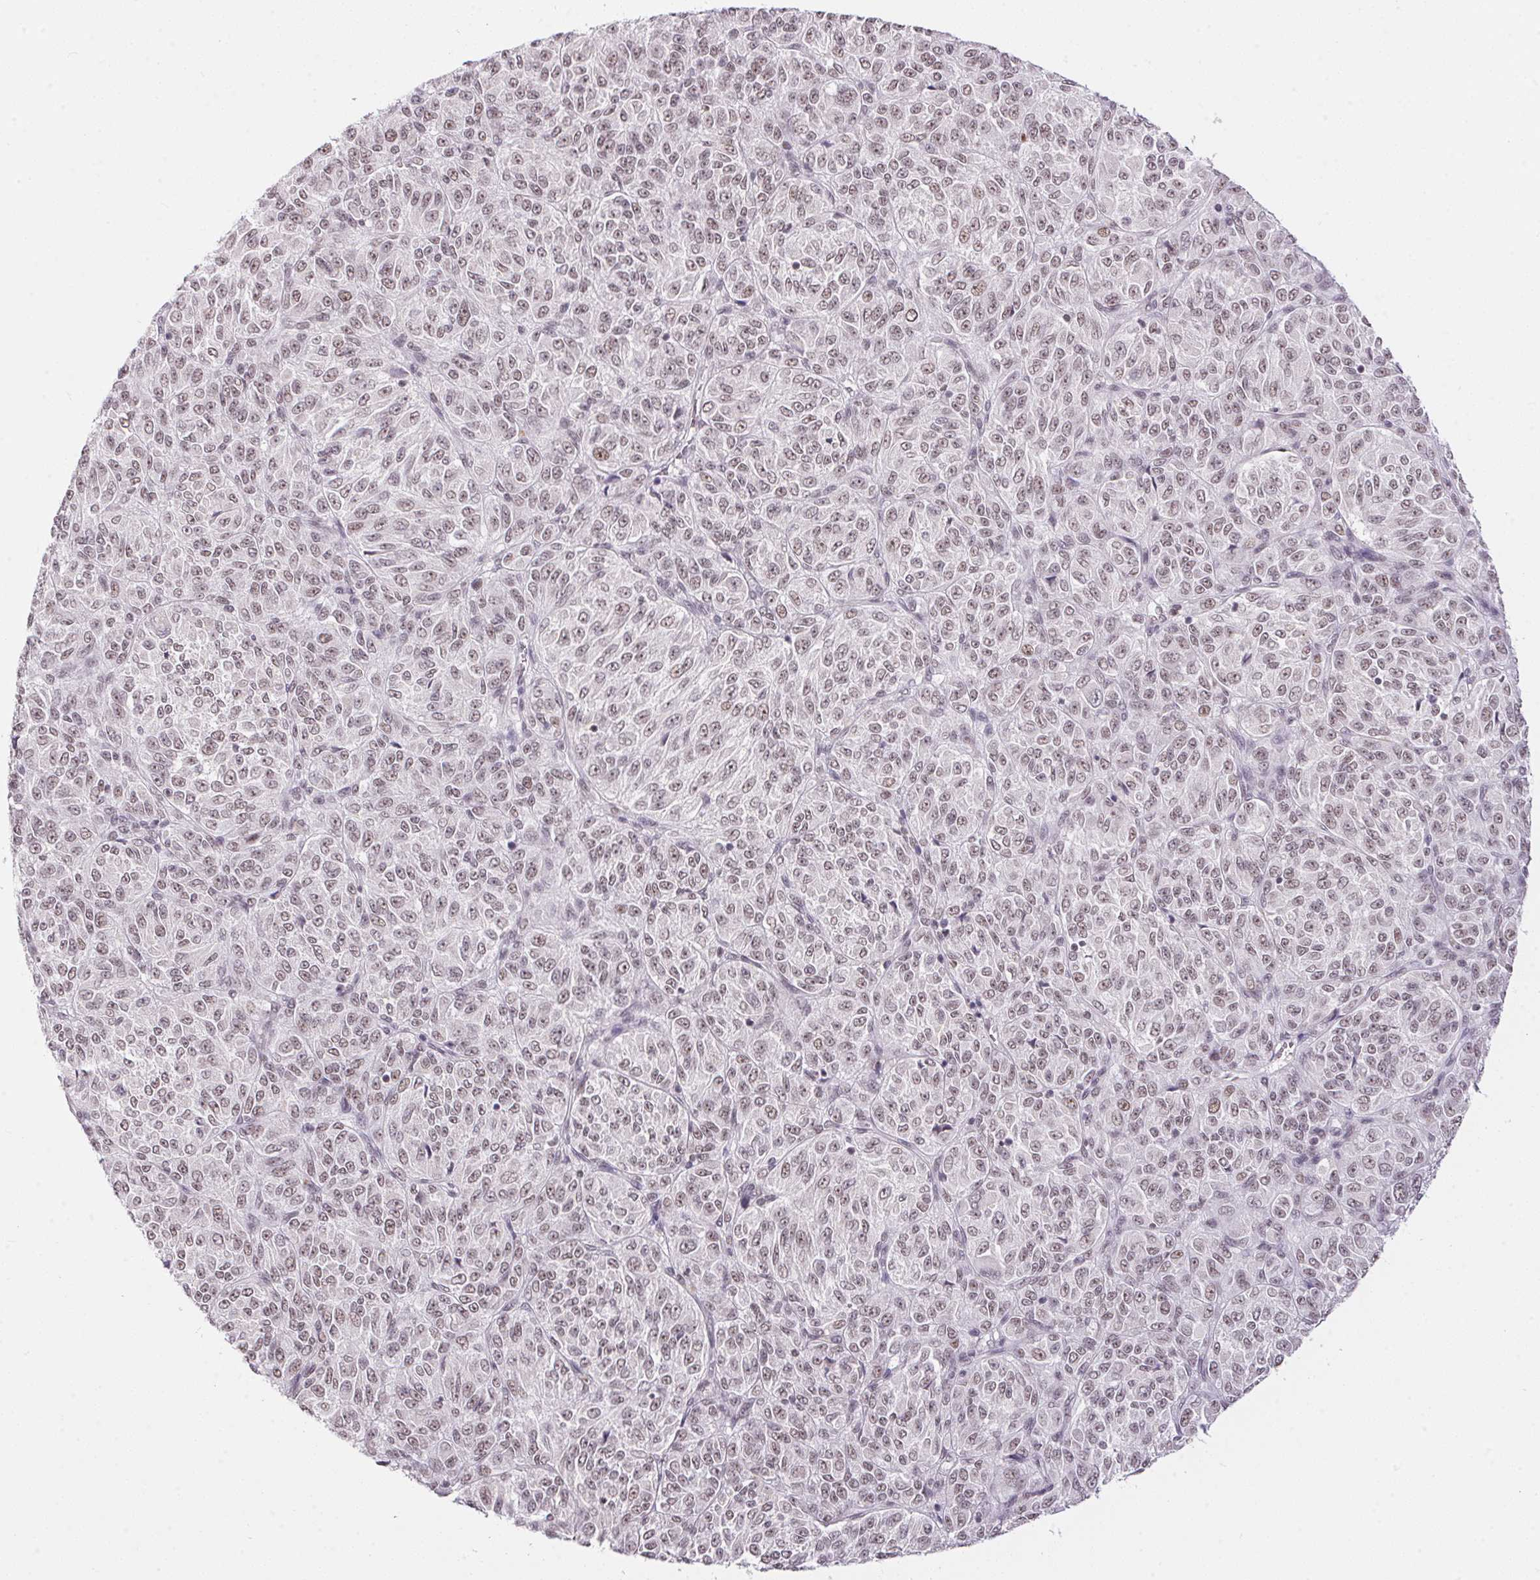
{"staining": {"intensity": "moderate", "quantity": ">75%", "location": "nuclear"}, "tissue": "melanoma", "cell_type": "Tumor cells", "image_type": "cancer", "snomed": [{"axis": "morphology", "description": "Malignant melanoma, Metastatic site"}, {"axis": "topography", "description": "Brain"}], "caption": "Moderate nuclear positivity for a protein is appreciated in approximately >75% of tumor cells of malignant melanoma (metastatic site) using IHC.", "gene": "NFE2L1", "patient": {"sex": "female", "age": 56}}